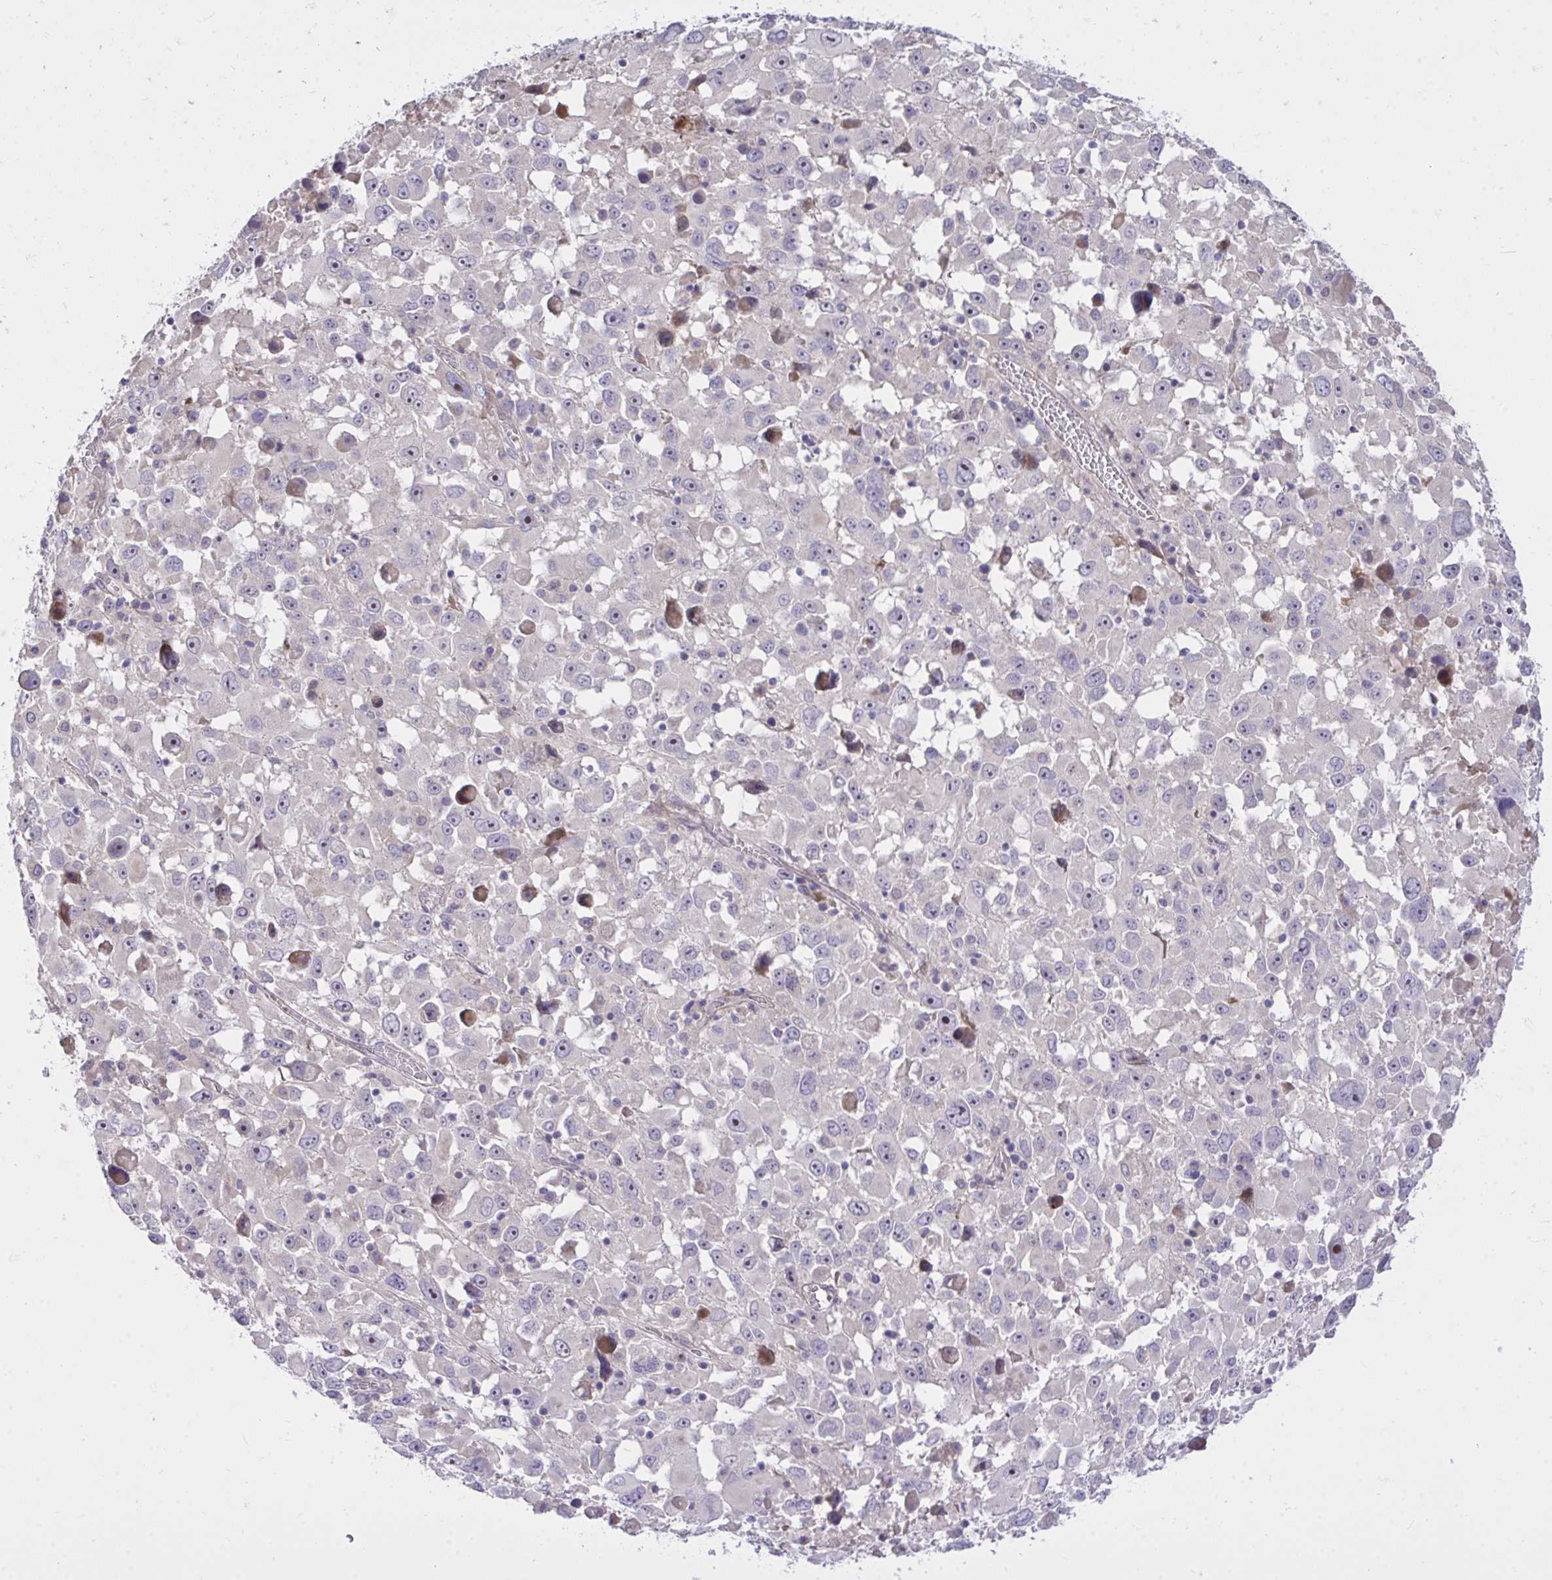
{"staining": {"intensity": "moderate", "quantity": "<25%", "location": "nuclear"}, "tissue": "melanoma", "cell_type": "Tumor cells", "image_type": "cancer", "snomed": [{"axis": "morphology", "description": "Malignant melanoma, Metastatic site"}, {"axis": "topography", "description": "Soft tissue"}], "caption": "Protein staining displays moderate nuclear expression in about <25% of tumor cells in melanoma.", "gene": "HMBOX1", "patient": {"sex": "male", "age": 50}}